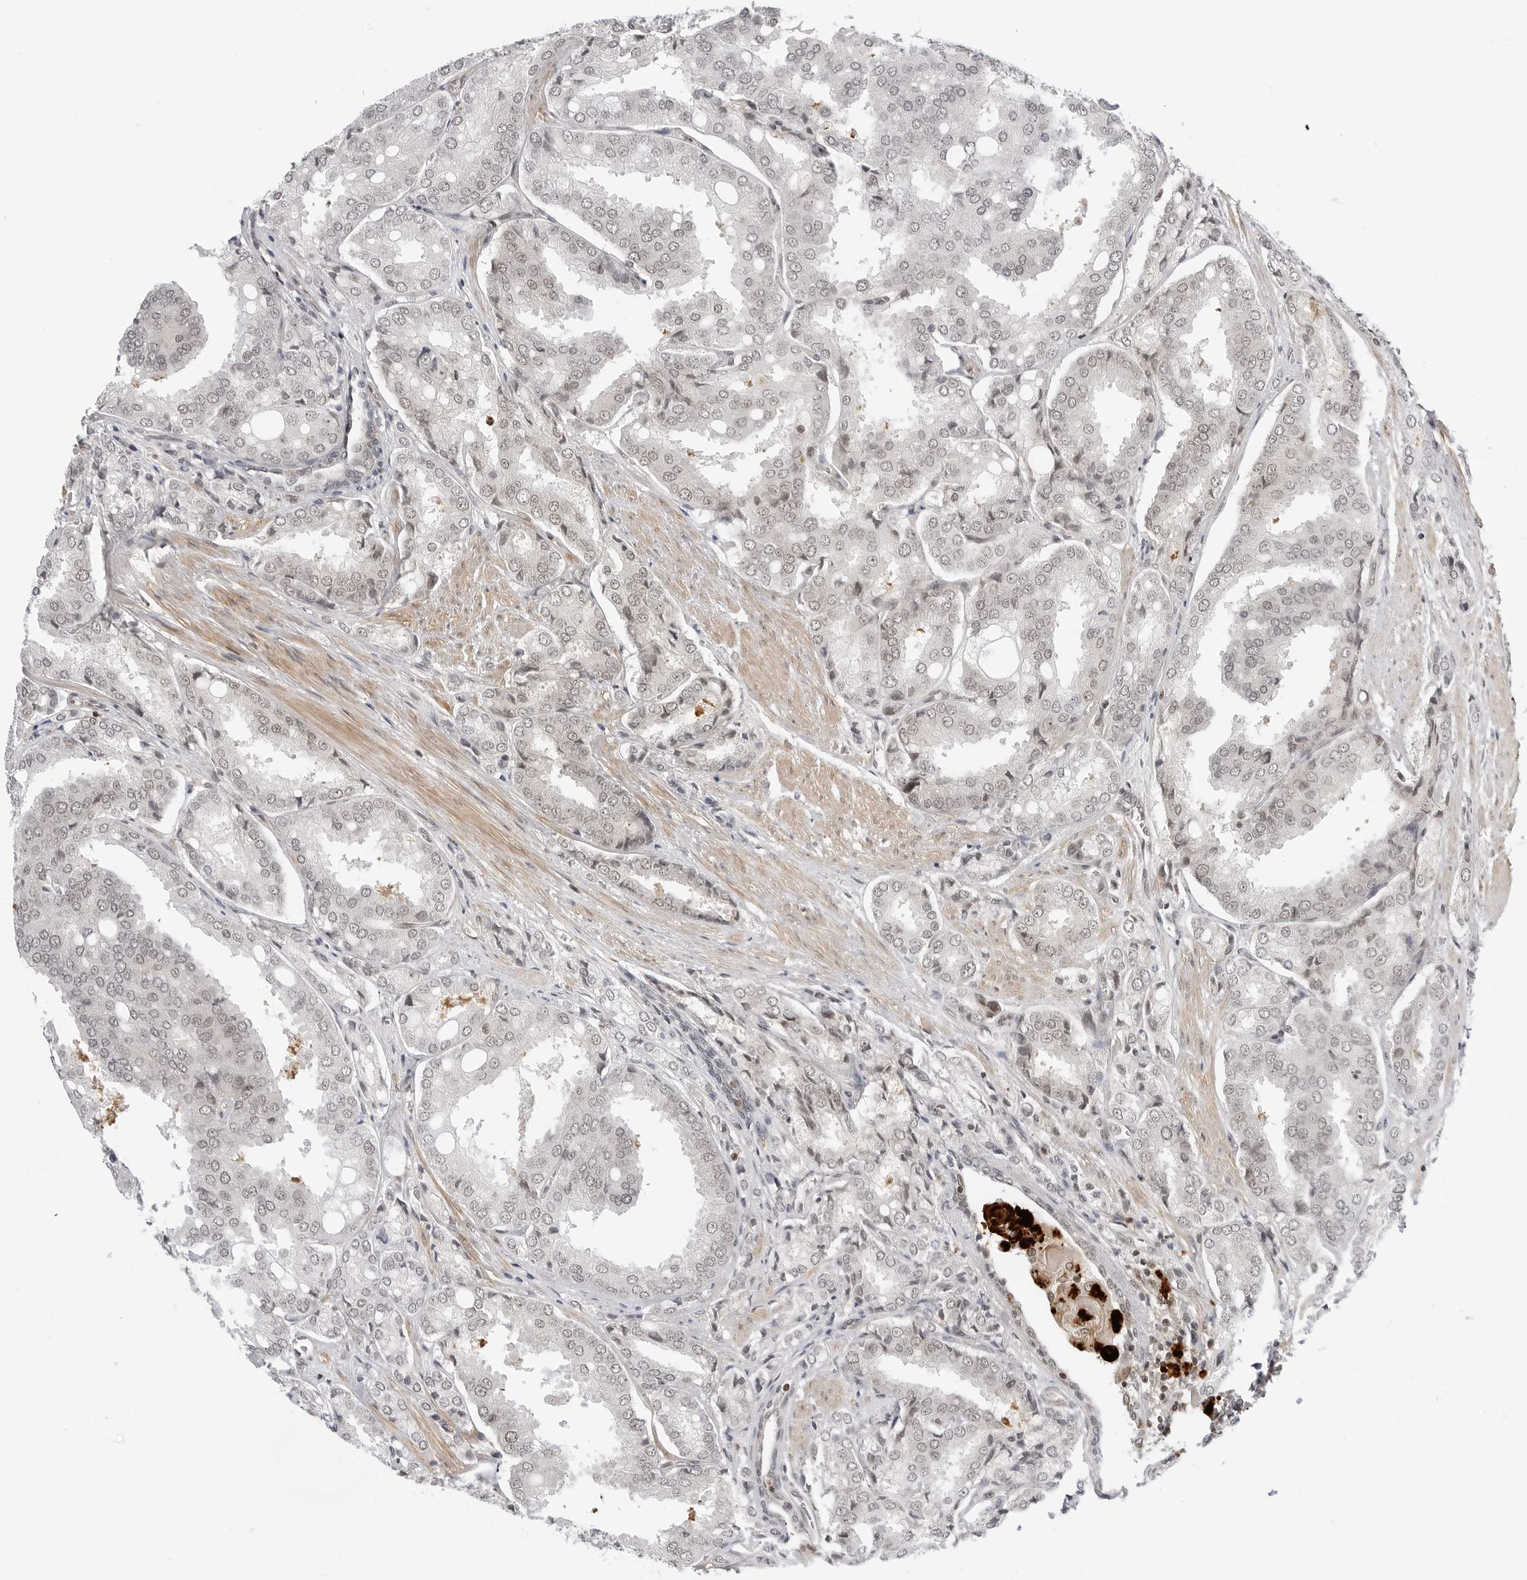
{"staining": {"intensity": "weak", "quantity": ">75%", "location": "nuclear"}, "tissue": "prostate cancer", "cell_type": "Tumor cells", "image_type": "cancer", "snomed": [{"axis": "morphology", "description": "Adenocarcinoma, High grade"}, {"axis": "topography", "description": "Prostate"}], "caption": "Human prostate cancer (adenocarcinoma (high-grade)) stained with a protein marker displays weak staining in tumor cells.", "gene": "C8orf33", "patient": {"sex": "male", "age": 50}}